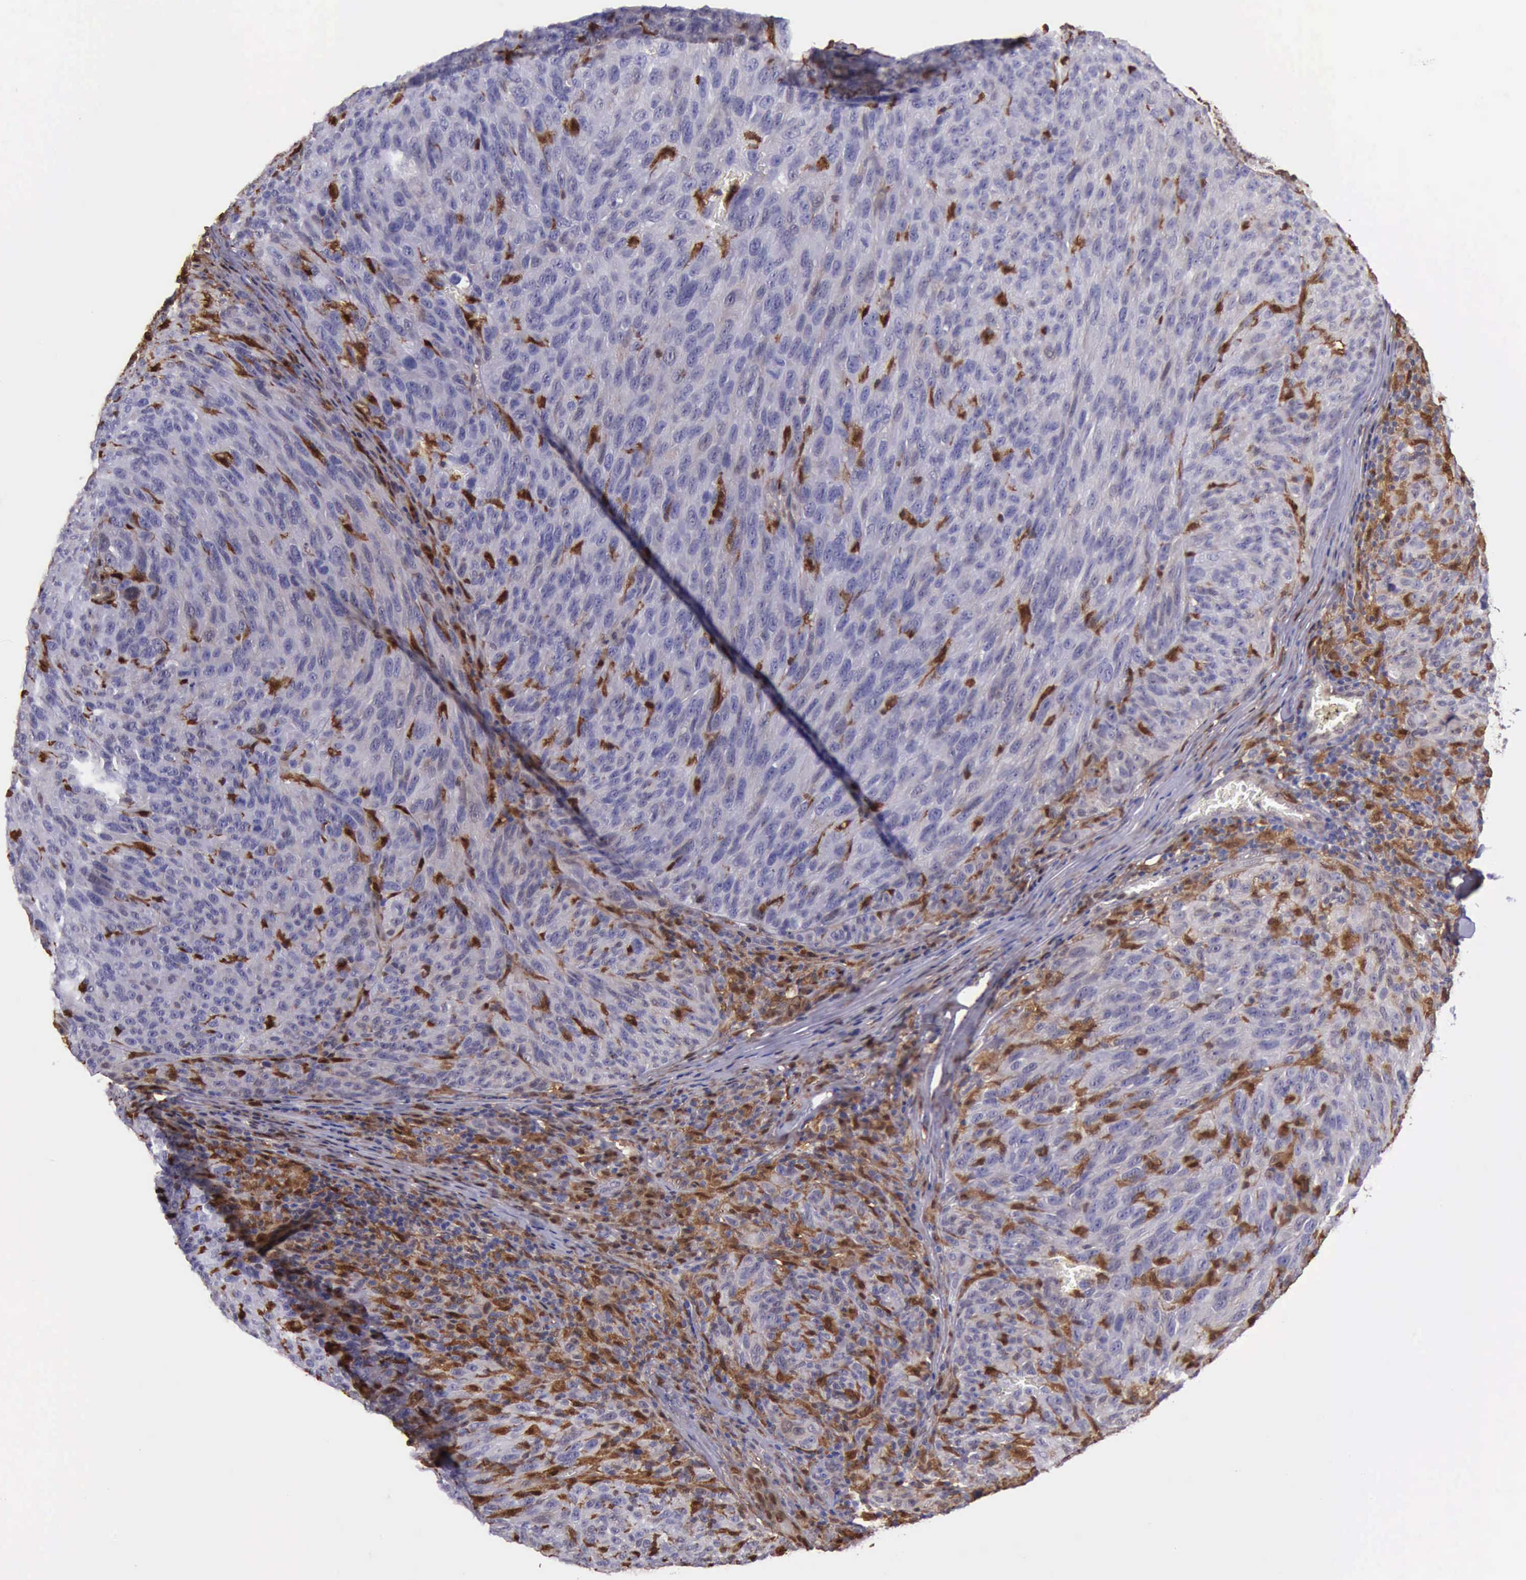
{"staining": {"intensity": "moderate", "quantity": "<25%", "location": "cytoplasmic/membranous"}, "tissue": "melanoma", "cell_type": "Tumor cells", "image_type": "cancer", "snomed": [{"axis": "morphology", "description": "Malignant melanoma, NOS"}, {"axis": "topography", "description": "Skin"}], "caption": "Tumor cells display low levels of moderate cytoplasmic/membranous expression in approximately <25% of cells in melanoma.", "gene": "TYMP", "patient": {"sex": "male", "age": 76}}